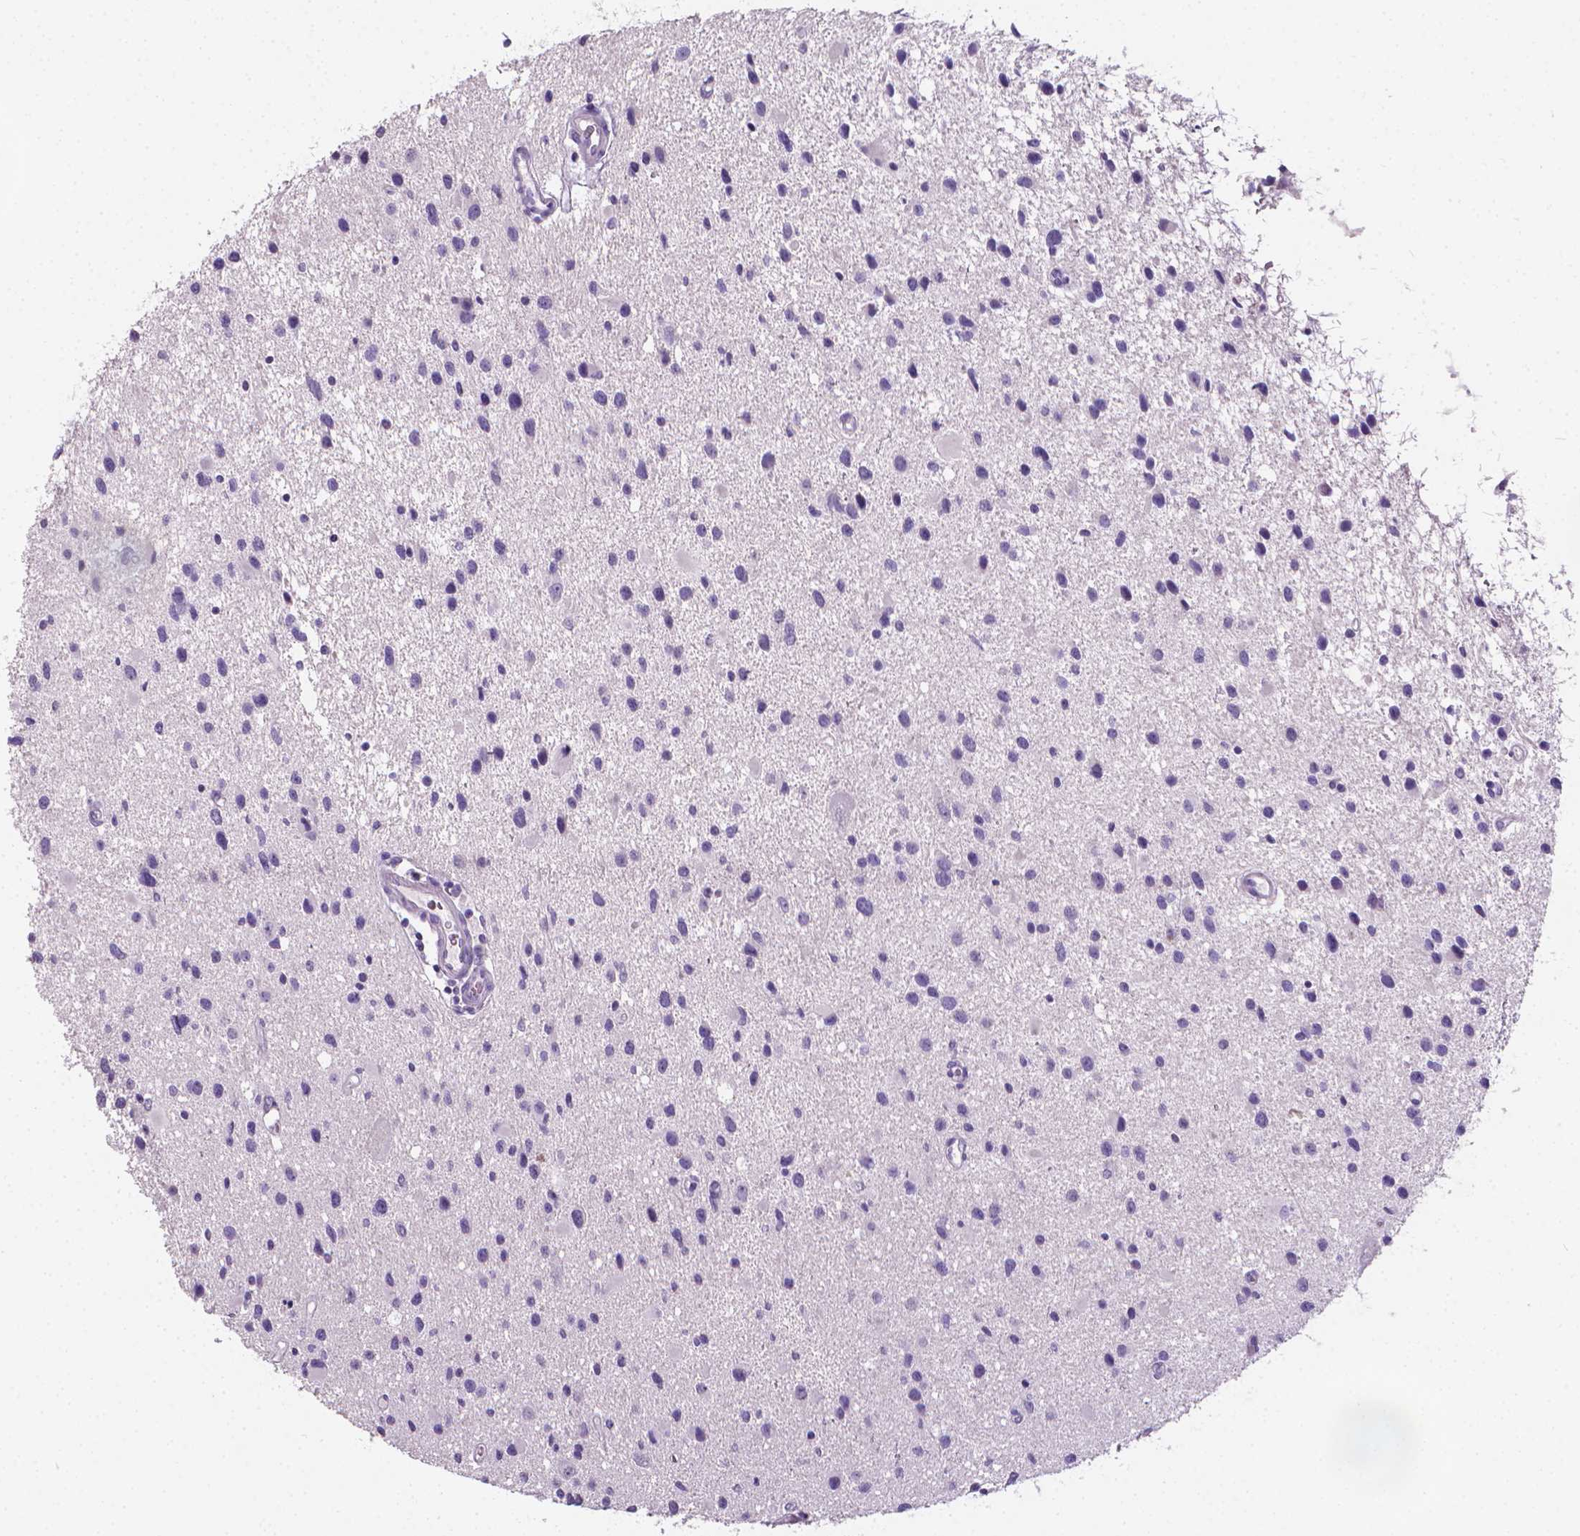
{"staining": {"intensity": "negative", "quantity": "none", "location": "none"}, "tissue": "glioma", "cell_type": "Tumor cells", "image_type": "cancer", "snomed": [{"axis": "morphology", "description": "Glioma, malignant, Low grade"}, {"axis": "topography", "description": "Brain"}], "caption": "This is an immunohistochemistry (IHC) histopathology image of malignant glioma (low-grade). There is no positivity in tumor cells.", "gene": "XPNPEP2", "patient": {"sex": "female", "age": 32}}